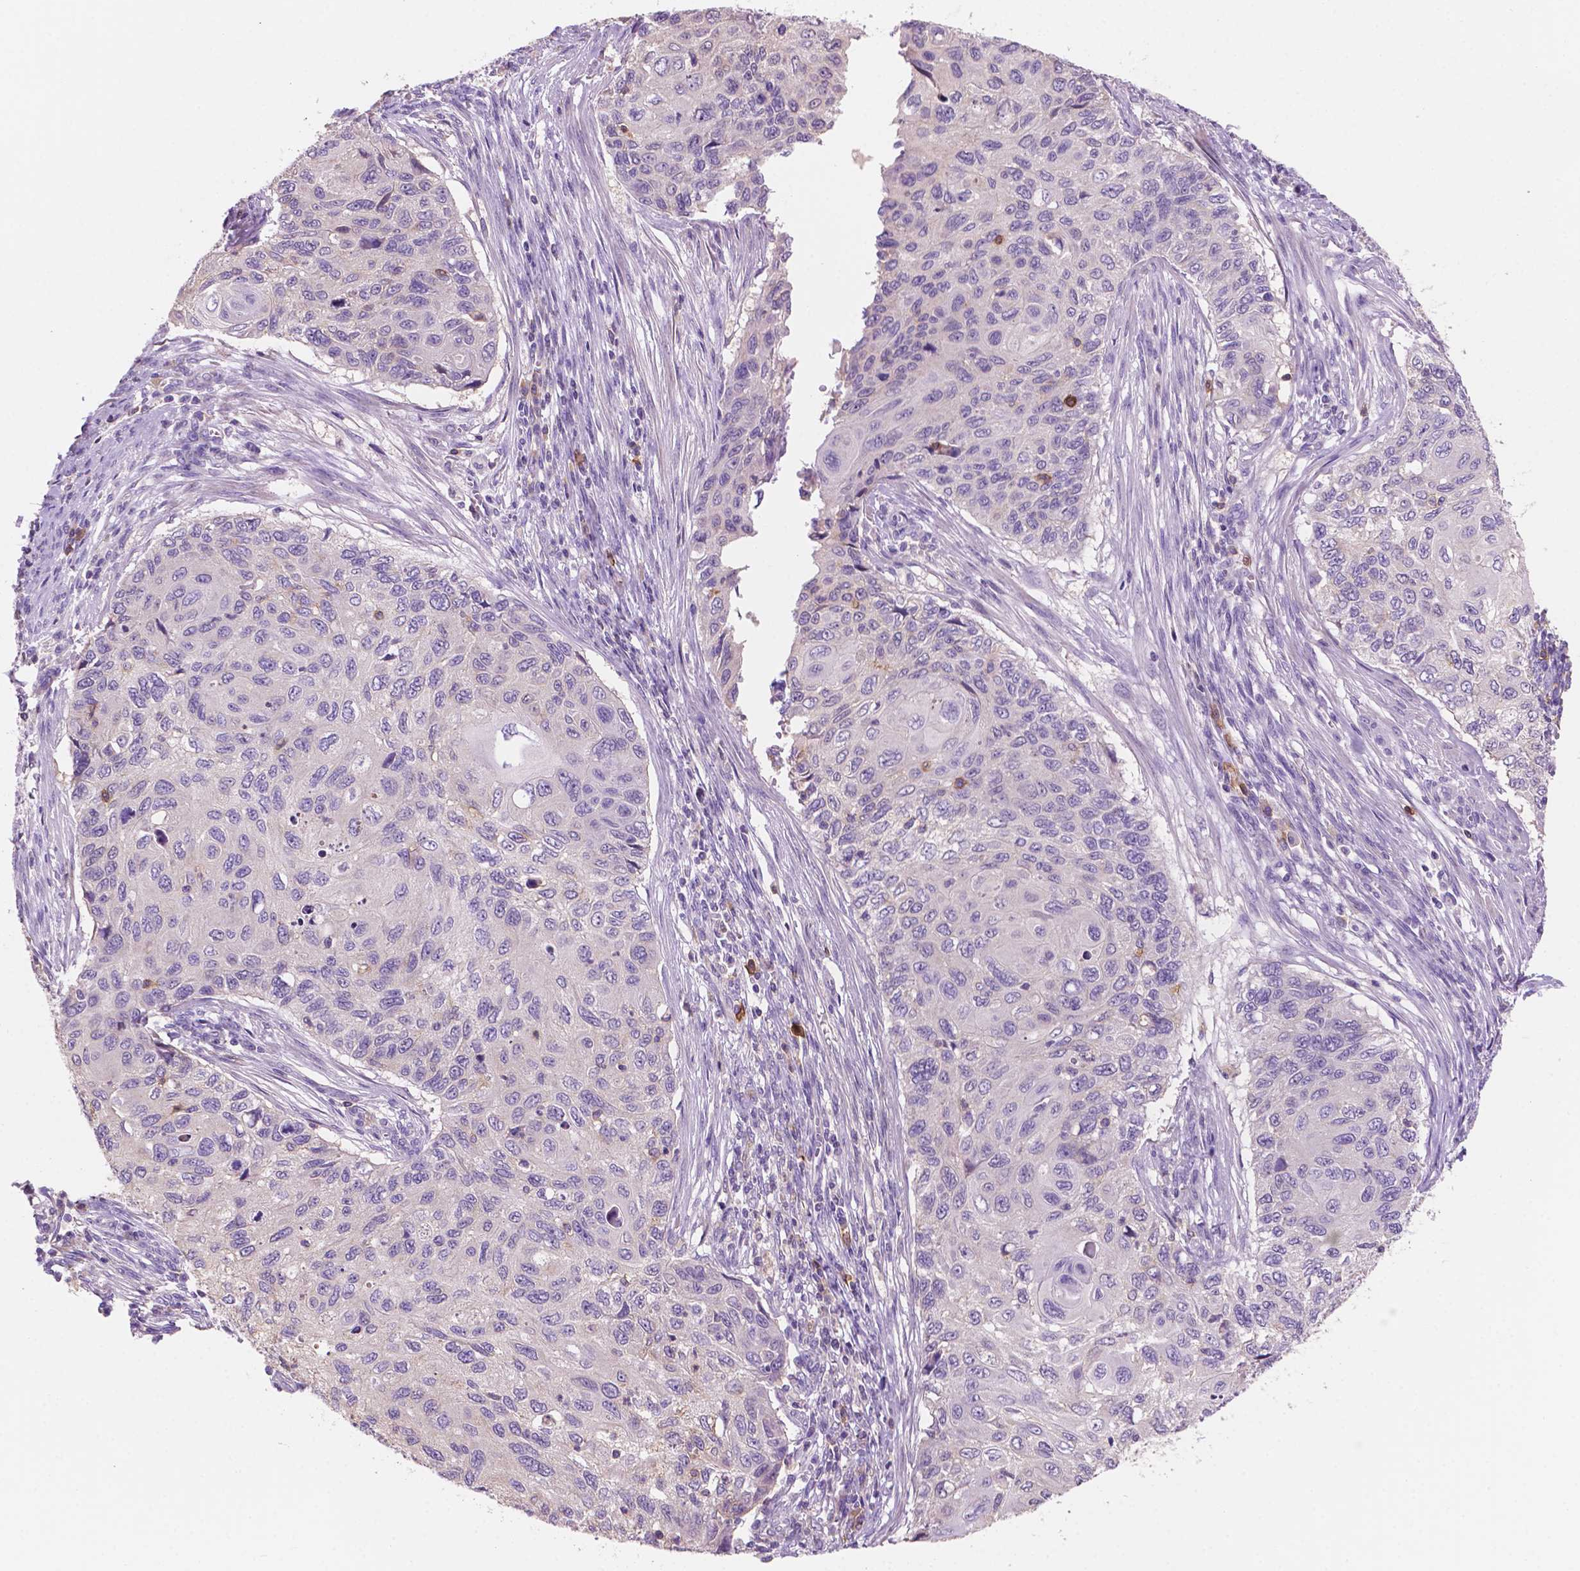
{"staining": {"intensity": "negative", "quantity": "none", "location": "none"}, "tissue": "cervical cancer", "cell_type": "Tumor cells", "image_type": "cancer", "snomed": [{"axis": "morphology", "description": "Squamous cell carcinoma, NOS"}, {"axis": "topography", "description": "Cervix"}], "caption": "High power microscopy histopathology image of an immunohistochemistry (IHC) photomicrograph of cervical cancer (squamous cell carcinoma), revealing no significant positivity in tumor cells.", "gene": "SEMA4A", "patient": {"sex": "female", "age": 70}}